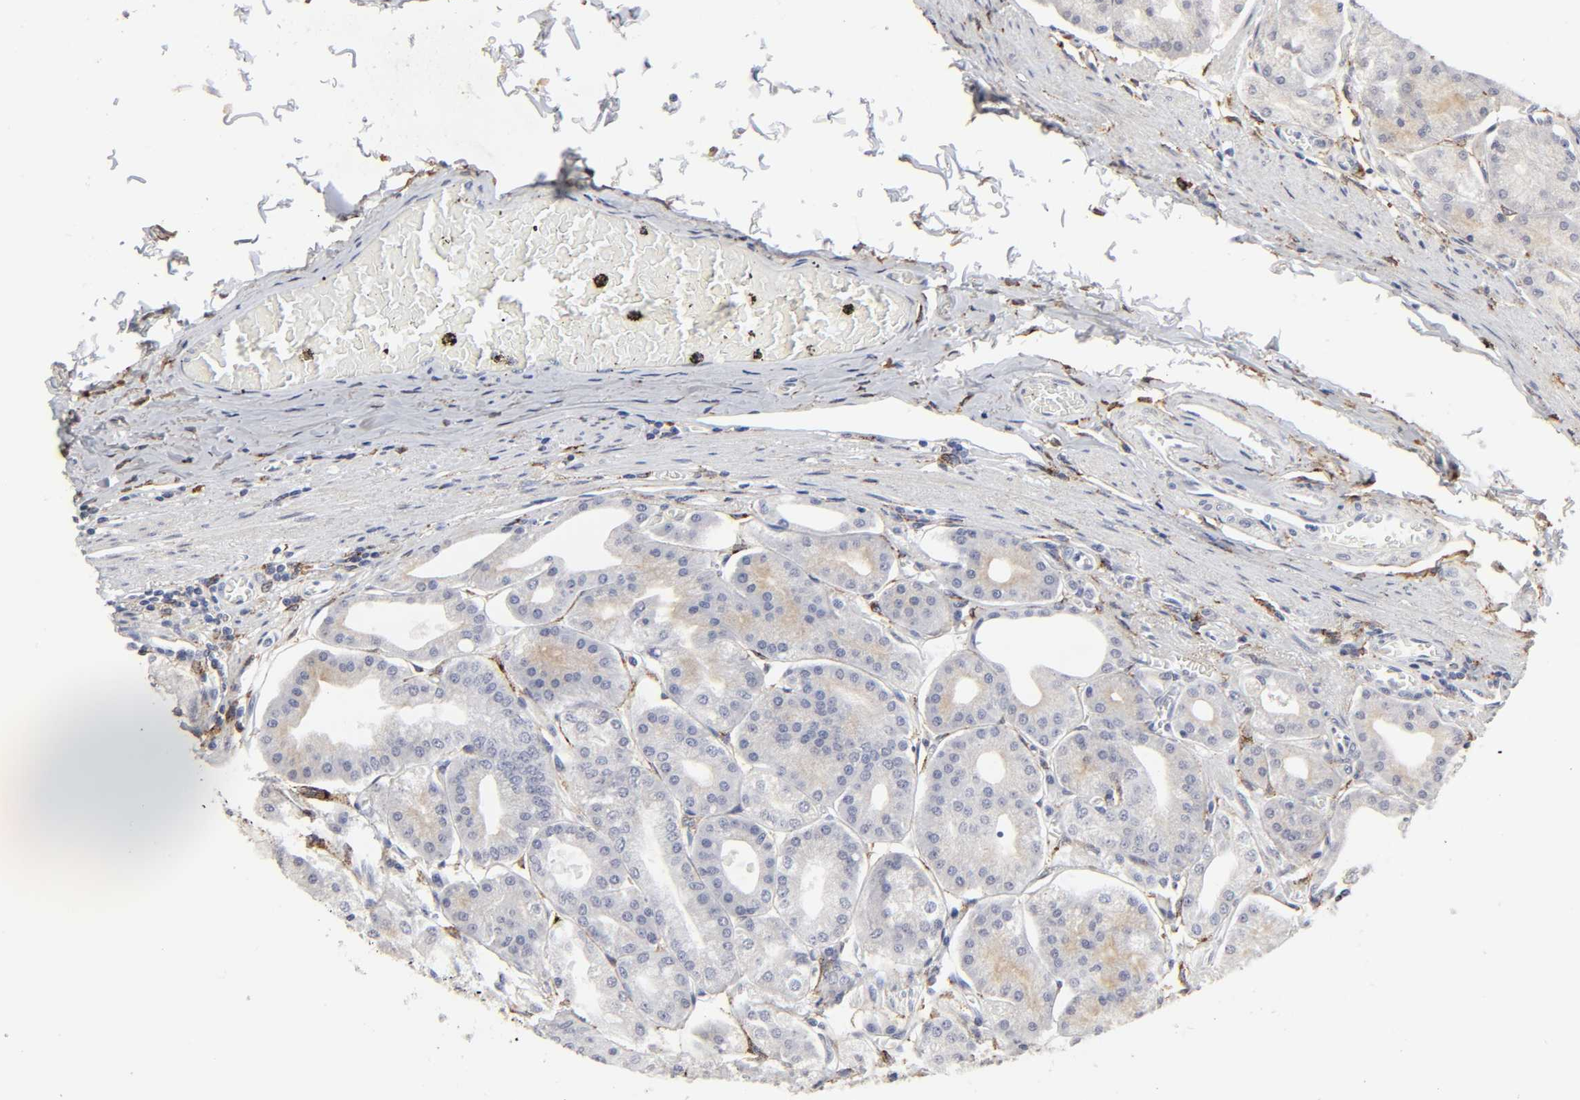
{"staining": {"intensity": "weak", "quantity": "<25%", "location": "cytoplasmic/membranous"}, "tissue": "stomach", "cell_type": "Glandular cells", "image_type": "normal", "snomed": [{"axis": "morphology", "description": "Normal tissue, NOS"}, {"axis": "topography", "description": "Stomach, lower"}], "caption": "Micrograph shows no significant protein staining in glandular cells of benign stomach. (Immunohistochemistry, brightfield microscopy, high magnification).", "gene": "LRP1", "patient": {"sex": "male", "age": 71}}